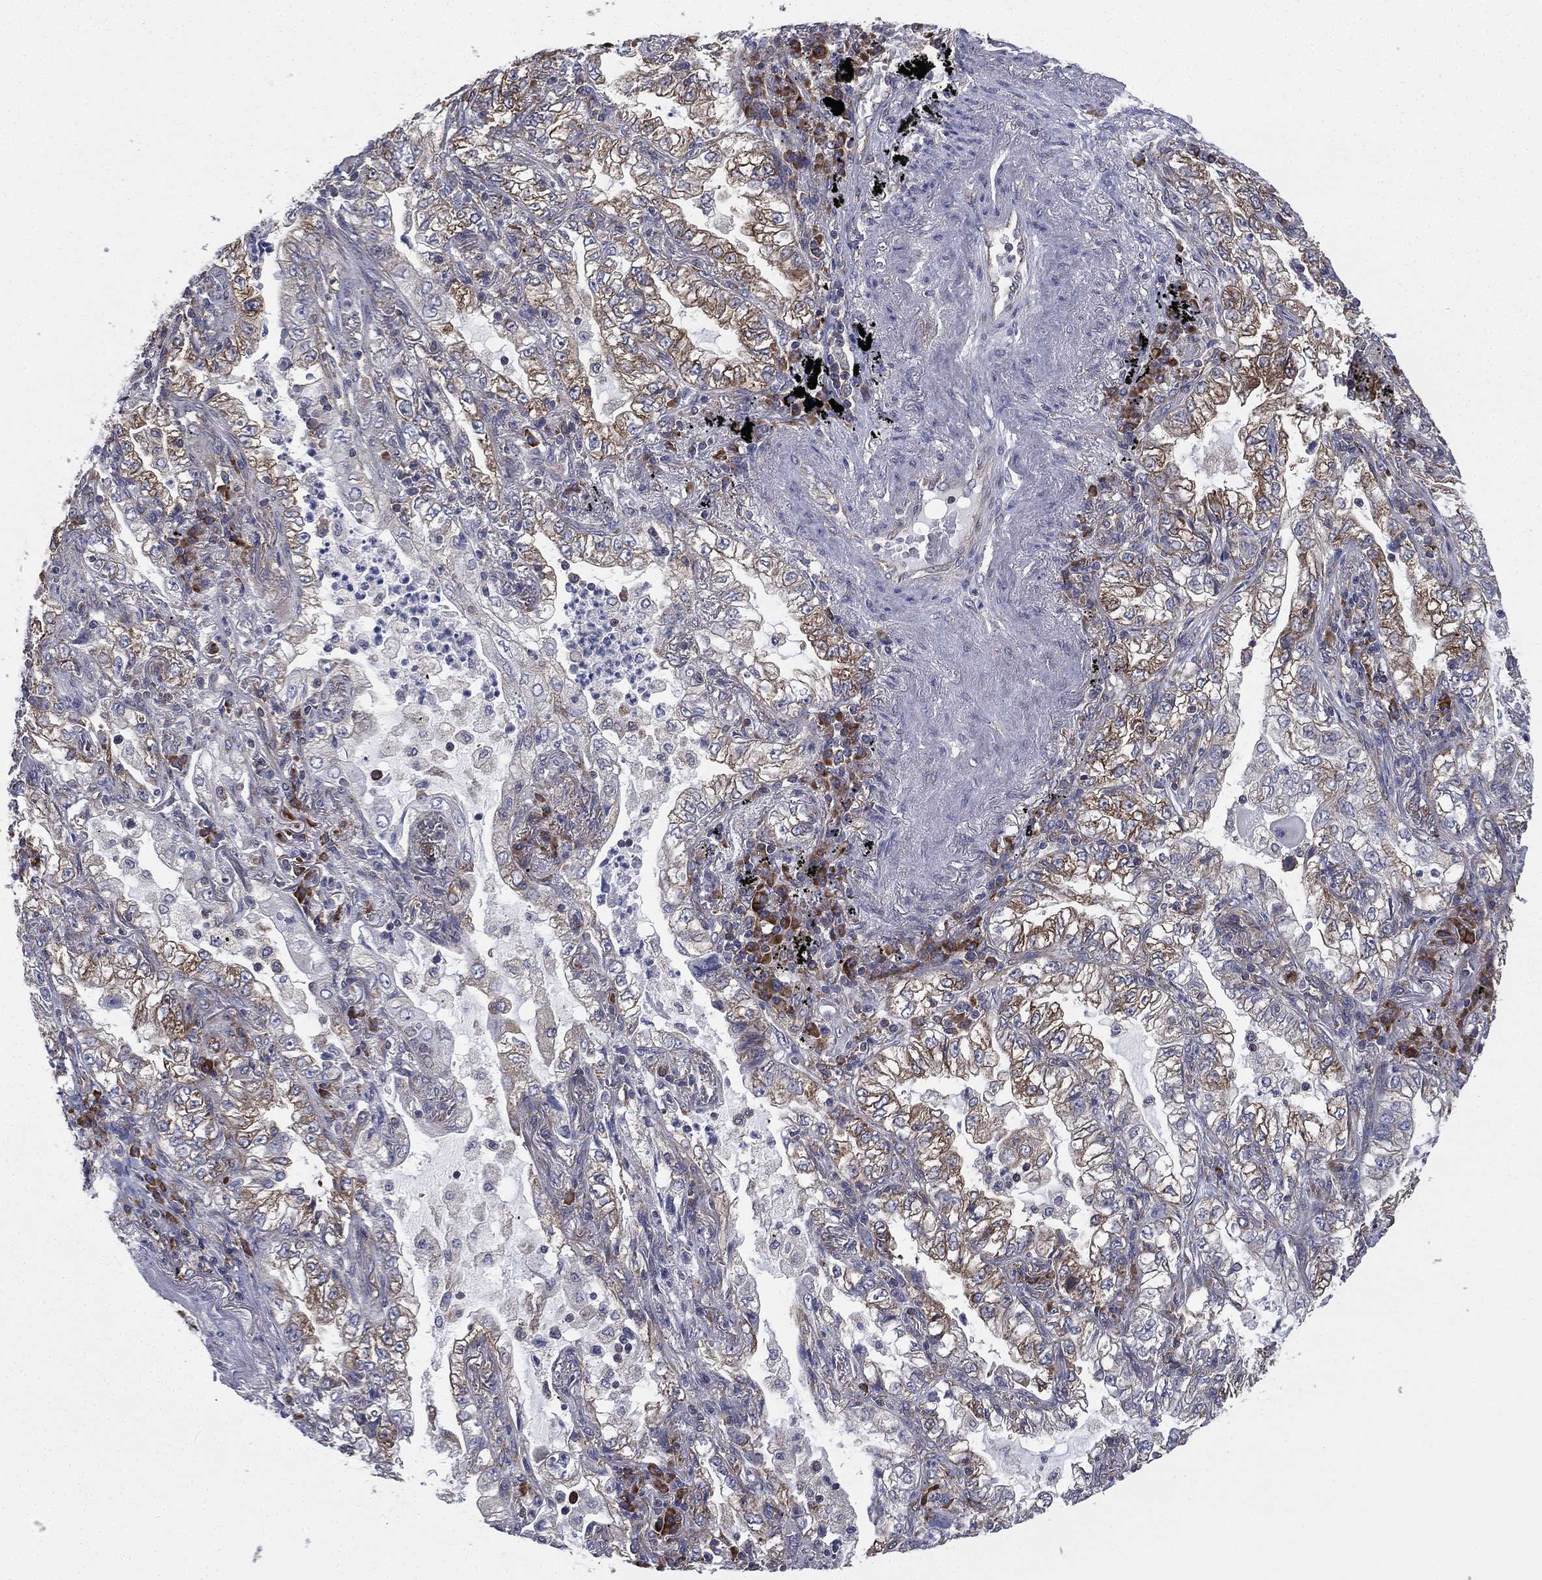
{"staining": {"intensity": "moderate", "quantity": "25%-75%", "location": "cytoplasmic/membranous"}, "tissue": "lung cancer", "cell_type": "Tumor cells", "image_type": "cancer", "snomed": [{"axis": "morphology", "description": "Adenocarcinoma, NOS"}, {"axis": "topography", "description": "Lung"}], "caption": "Immunohistochemistry (IHC) micrograph of neoplastic tissue: human lung cancer (adenocarcinoma) stained using IHC displays medium levels of moderate protein expression localized specifically in the cytoplasmic/membranous of tumor cells, appearing as a cytoplasmic/membranous brown color.", "gene": "FARSA", "patient": {"sex": "female", "age": 73}}